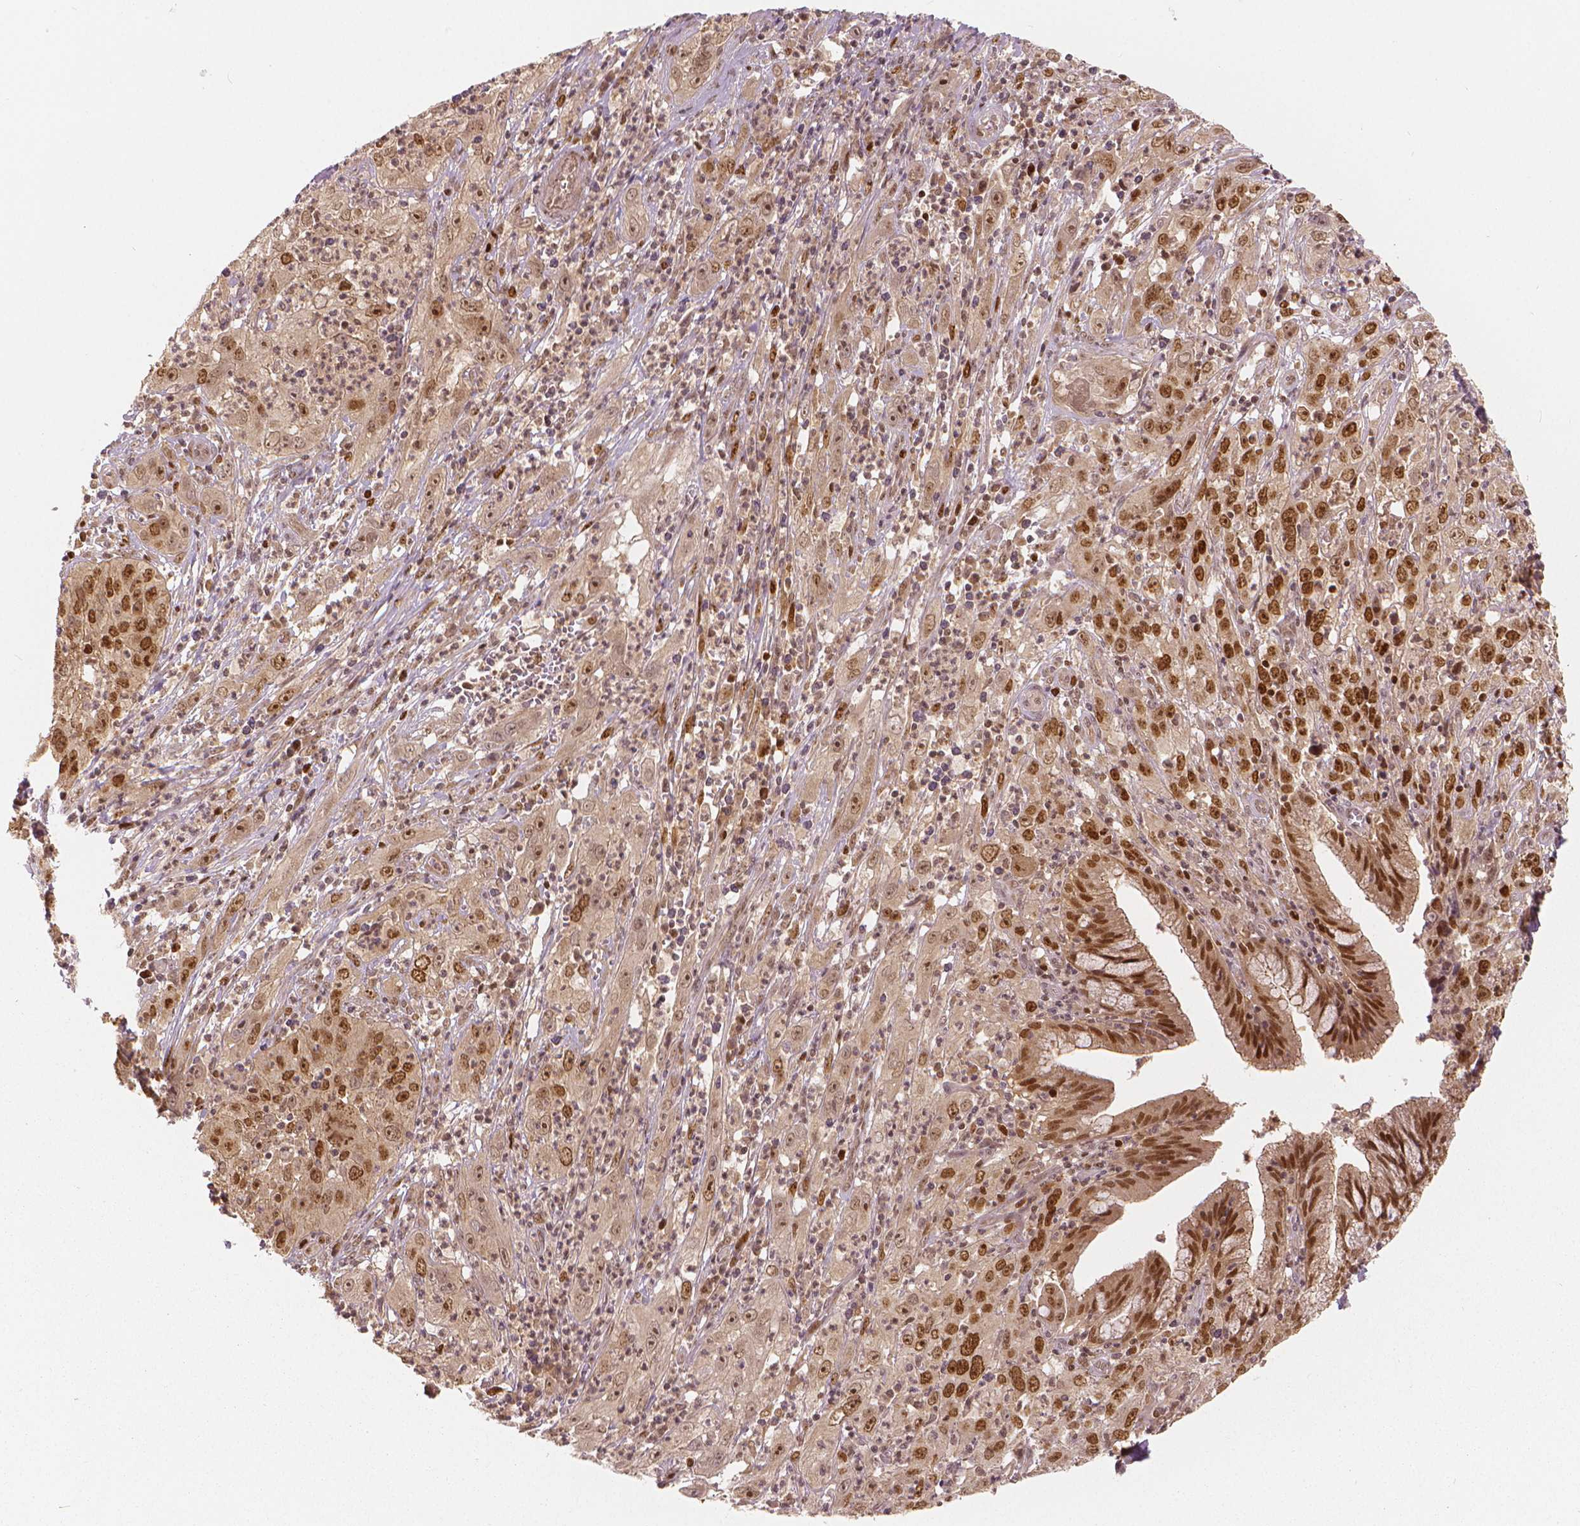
{"staining": {"intensity": "strong", "quantity": "25%-75%", "location": "nuclear"}, "tissue": "cervical cancer", "cell_type": "Tumor cells", "image_type": "cancer", "snomed": [{"axis": "morphology", "description": "Squamous cell carcinoma, NOS"}, {"axis": "topography", "description": "Cervix"}], "caption": "DAB immunohistochemical staining of human cervical cancer (squamous cell carcinoma) reveals strong nuclear protein positivity in about 25%-75% of tumor cells. Using DAB (3,3'-diaminobenzidine) (brown) and hematoxylin (blue) stains, captured at high magnification using brightfield microscopy.", "gene": "NSD2", "patient": {"sex": "female", "age": 32}}